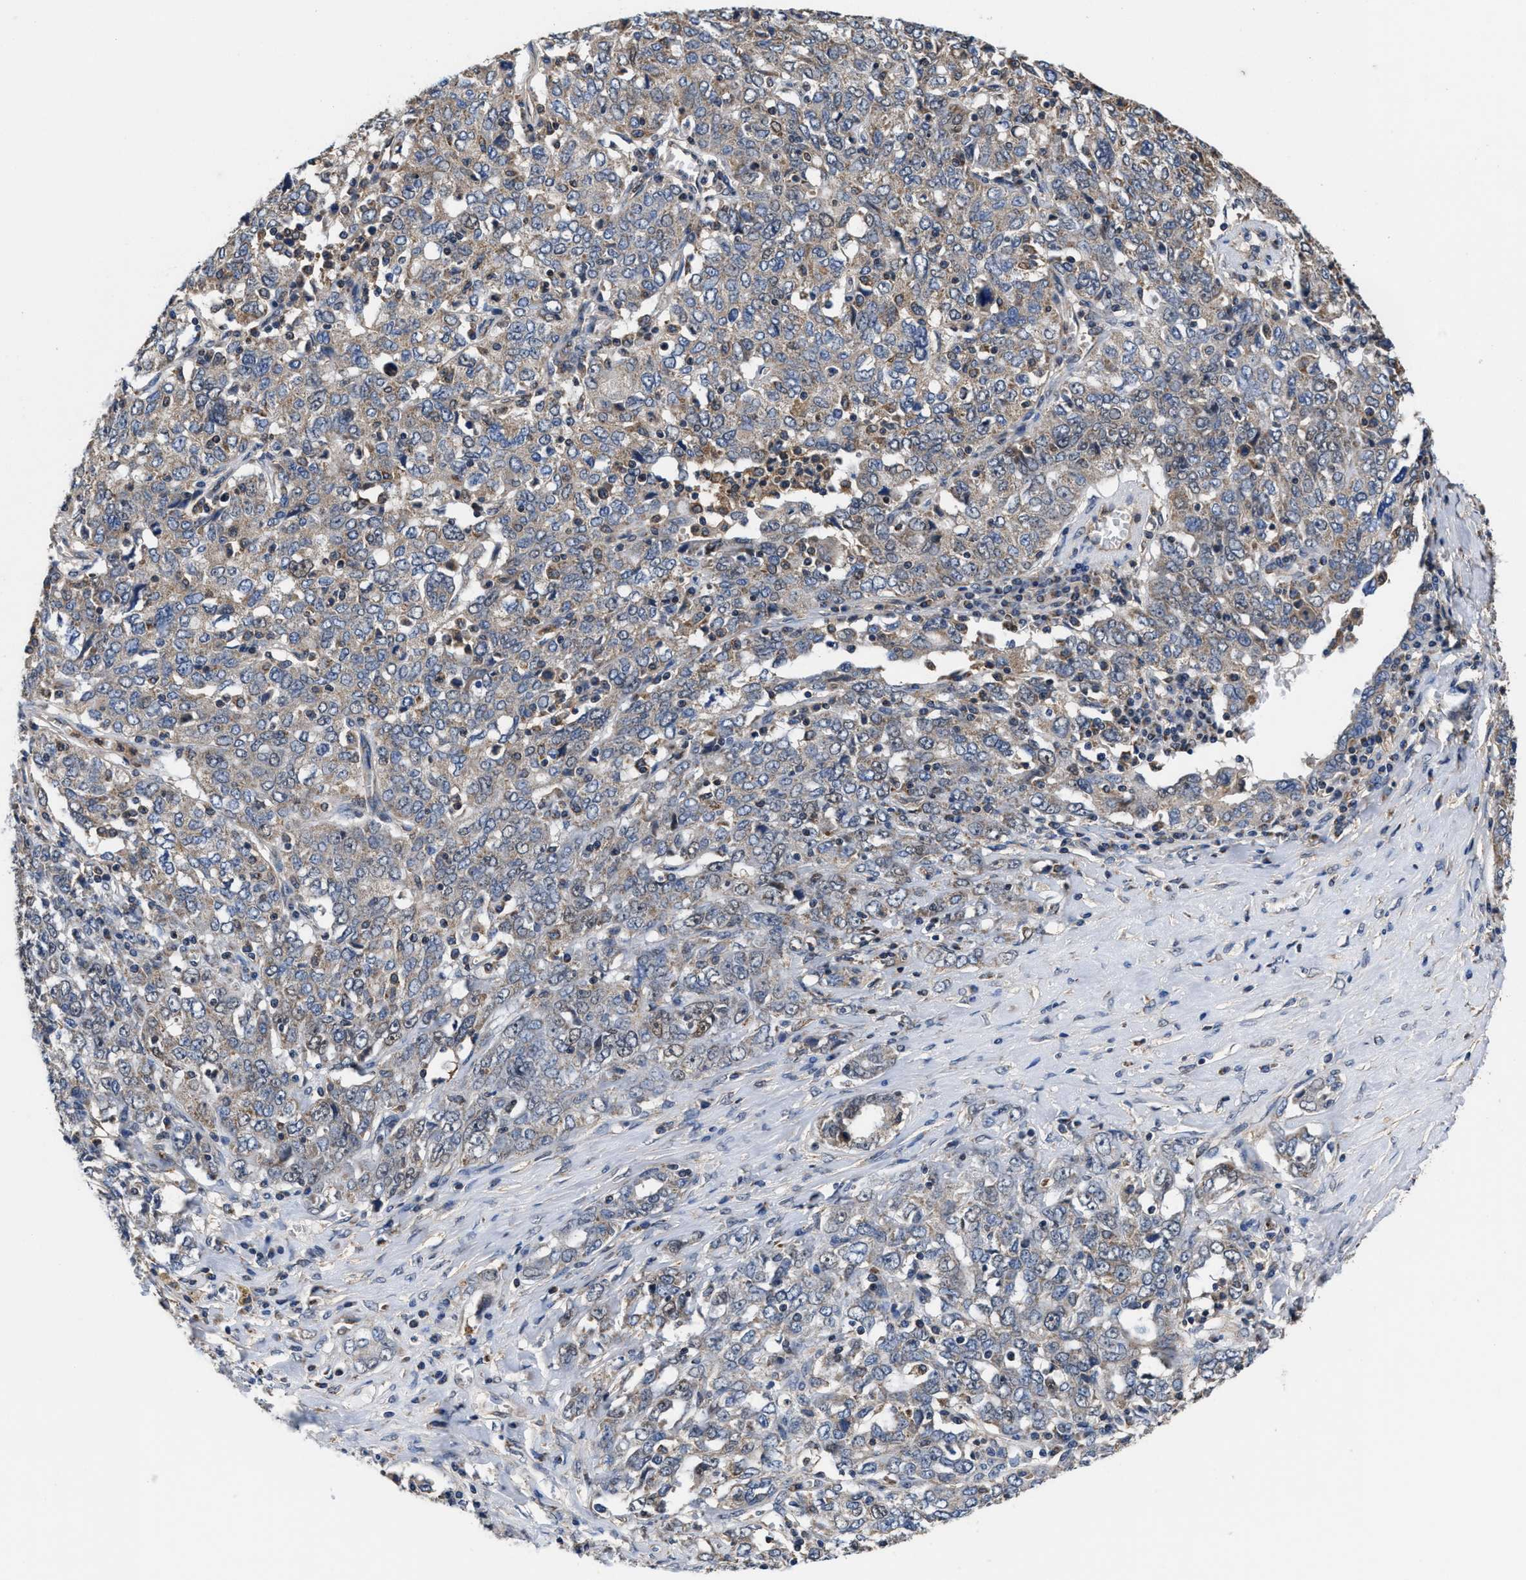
{"staining": {"intensity": "weak", "quantity": "<25%", "location": "cytoplasmic/membranous"}, "tissue": "ovarian cancer", "cell_type": "Tumor cells", "image_type": "cancer", "snomed": [{"axis": "morphology", "description": "Carcinoma, endometroid"}, {"axis": "topography", "description": "Ovary"}], "caption": "IHC of human ovarian cancer (endometroid carcinoma) displays no expression in tumor cells.", "gene": "ACLY", "patient": {"sex": "female", "age": 62}}